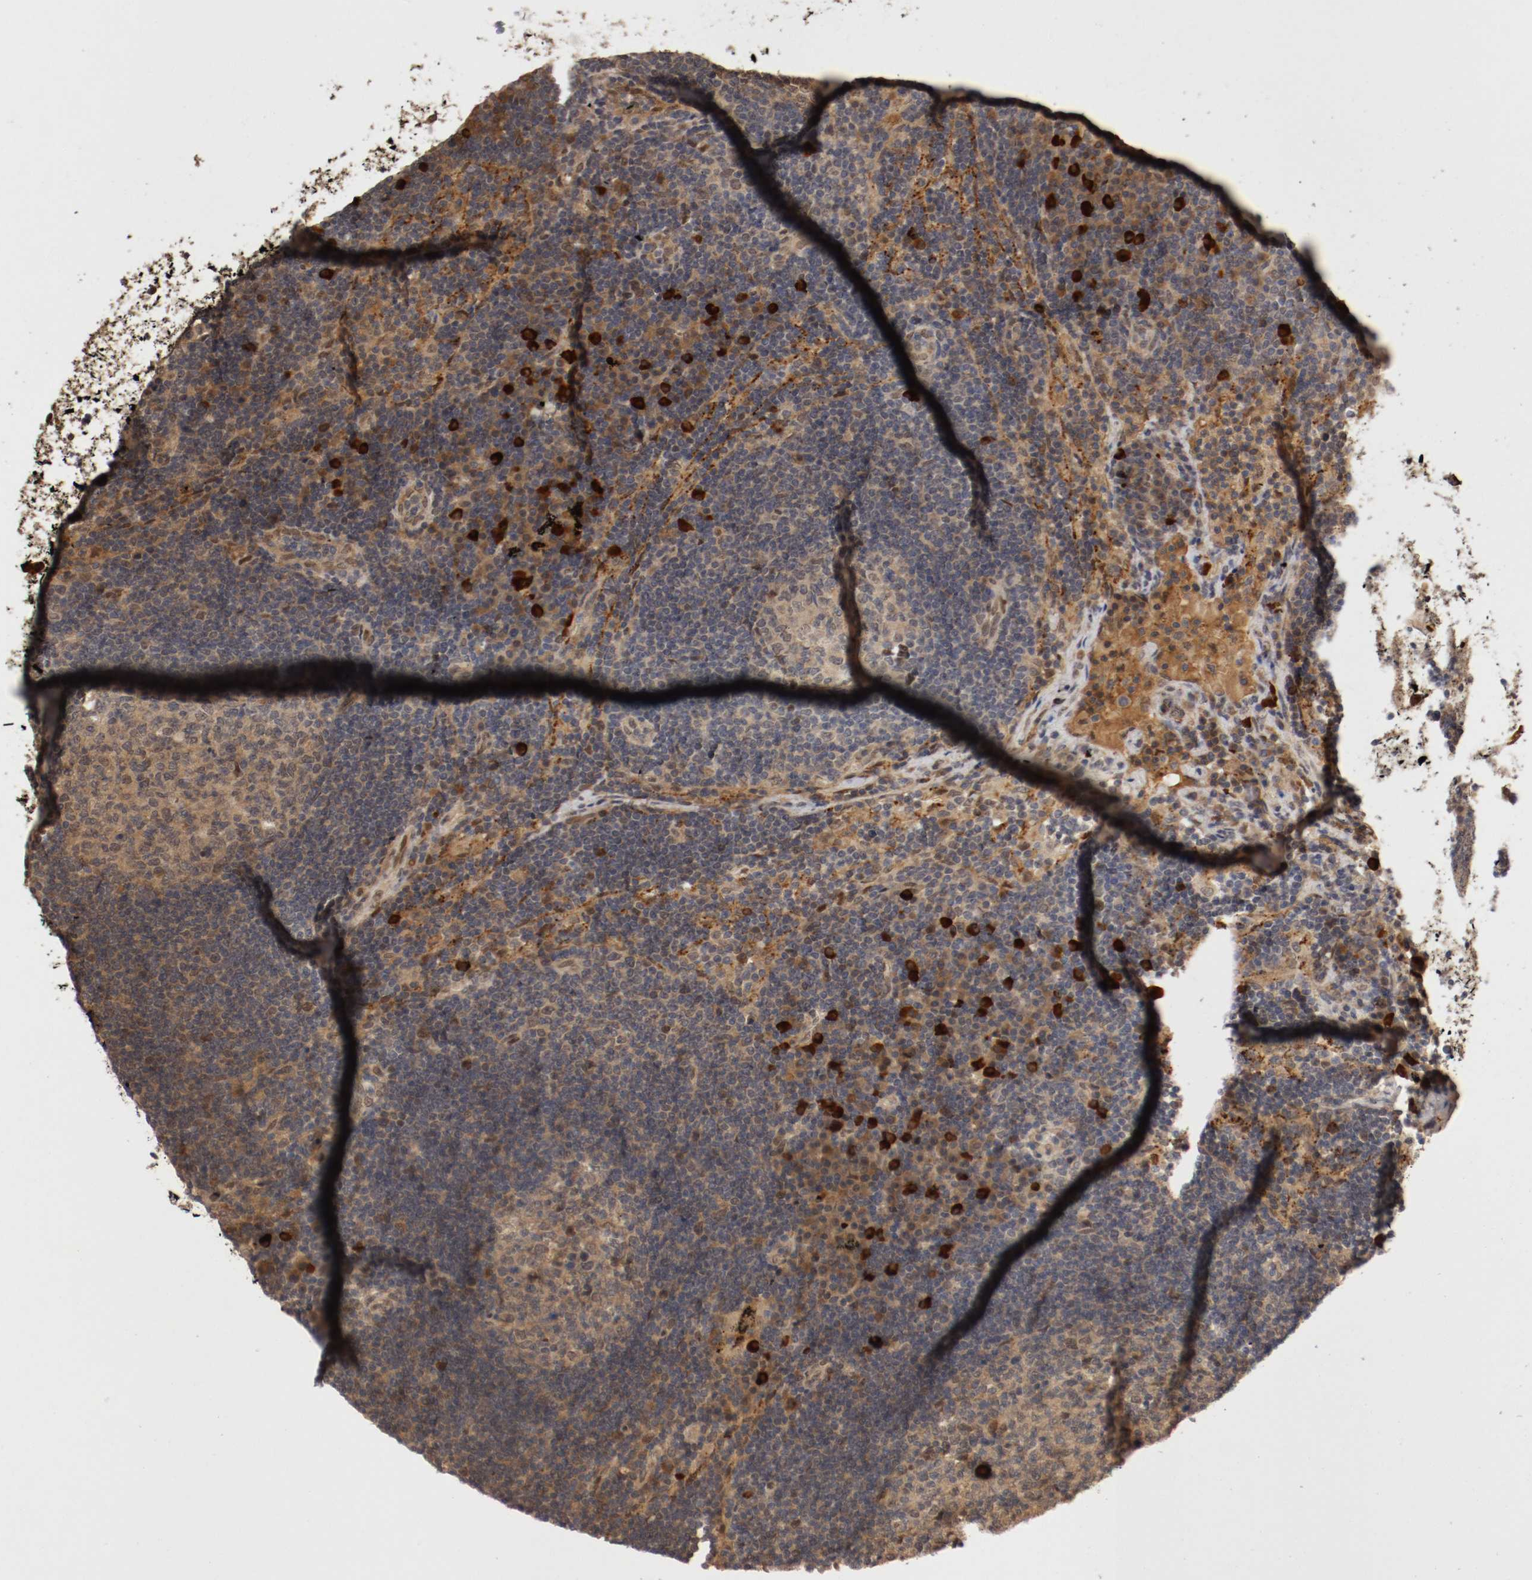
{"staining": {"intensity": "weak", "quantity": ">75%", "location": "cytoplasmic/membranous,nuclear"}, "tissue": "lymph node", "cell_type": "Germinal center cells", "image_type": "normal", "snomed": [{"axis": "morphology", "description": "Normal tissue, NOS"}, {"axis": "morphology", "description": "Squamous cell carcinoma, metastatic, NOS"}, {"axis": "topography", "description": "Lymph node"}], "caption": "Immunohistochemical staining of unremarkable lymph node exhibits weak cytoplasmic/membranous,nuclear protein positivity in approximately >75% of germinal center cells.", "gene": "DNMT3B", "patient": {"sex": "female", "age": 53}}